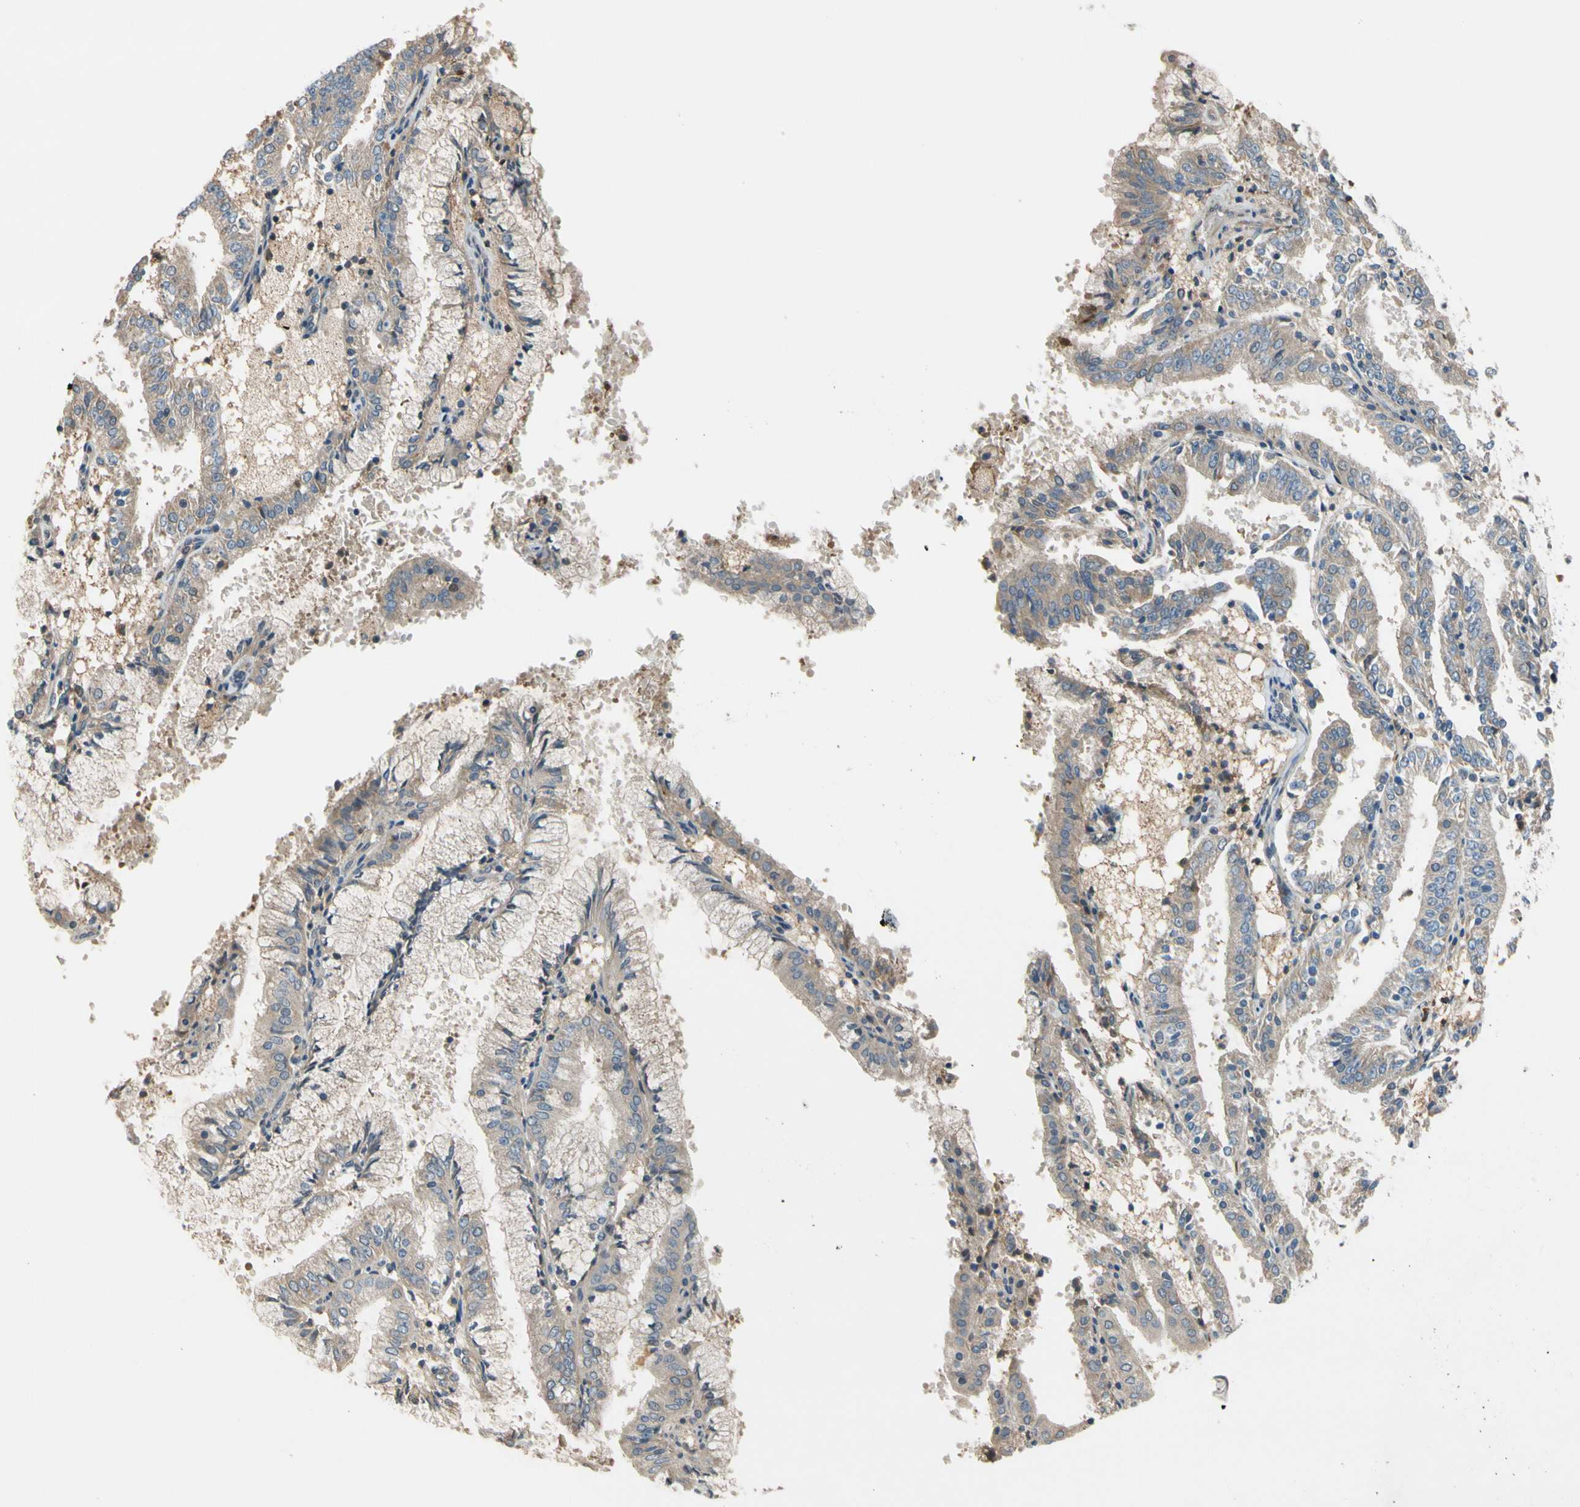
{"staining": {"intensity": "weak", "quantity": ">75%", "location": "cytoplasmic/membranous"}, "tissue": "endometrial cancer", "cell_type": "Tumor cells", "image_type": "cancer", "snomed": [{"axis": "morphology", "description": "Adenocarcinoma, NOS"}, {"axis": "topography", "description": "Endometrium"}], "caption": "An IHC histopathology image of neoplastic tissue is shown. Protein staining in brown shows weak cytoplasmic/membranous positivity in endometrial adenocarcinoma within tumor cells.", "gene": "C4A", "patient": {"sex": "female", "age": 63}}